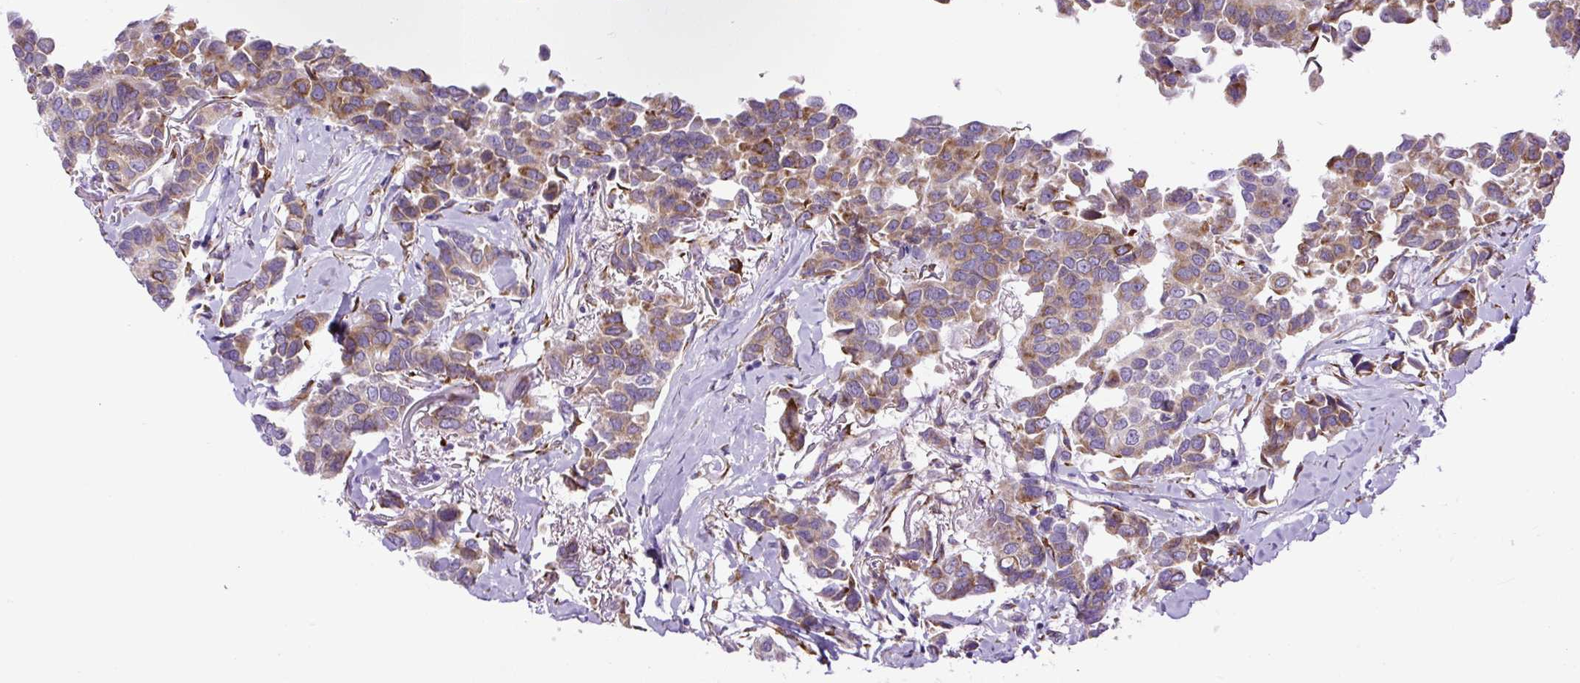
{"staining": {"intensity": "moderate", "quantity": ">75%", "location": "cytoplasmic/membranous"}, "tissue": "breast cancer", "cell_type": "Tumor cells", "image_type": "cancer", "snomed": [{"axis": "morphology", "description": "Duct carcinoma"}, {"axis": "topography", "description": "Breast"}], "caption": "Immunohistochemistry (IHC) of human breast cancer exhibits medium levels of moderate cytoplasmic/membranous expression in approximately >75% of tumor cells.", "gene": "DDOST", "patient": {"sex": "female", "age": 80}}